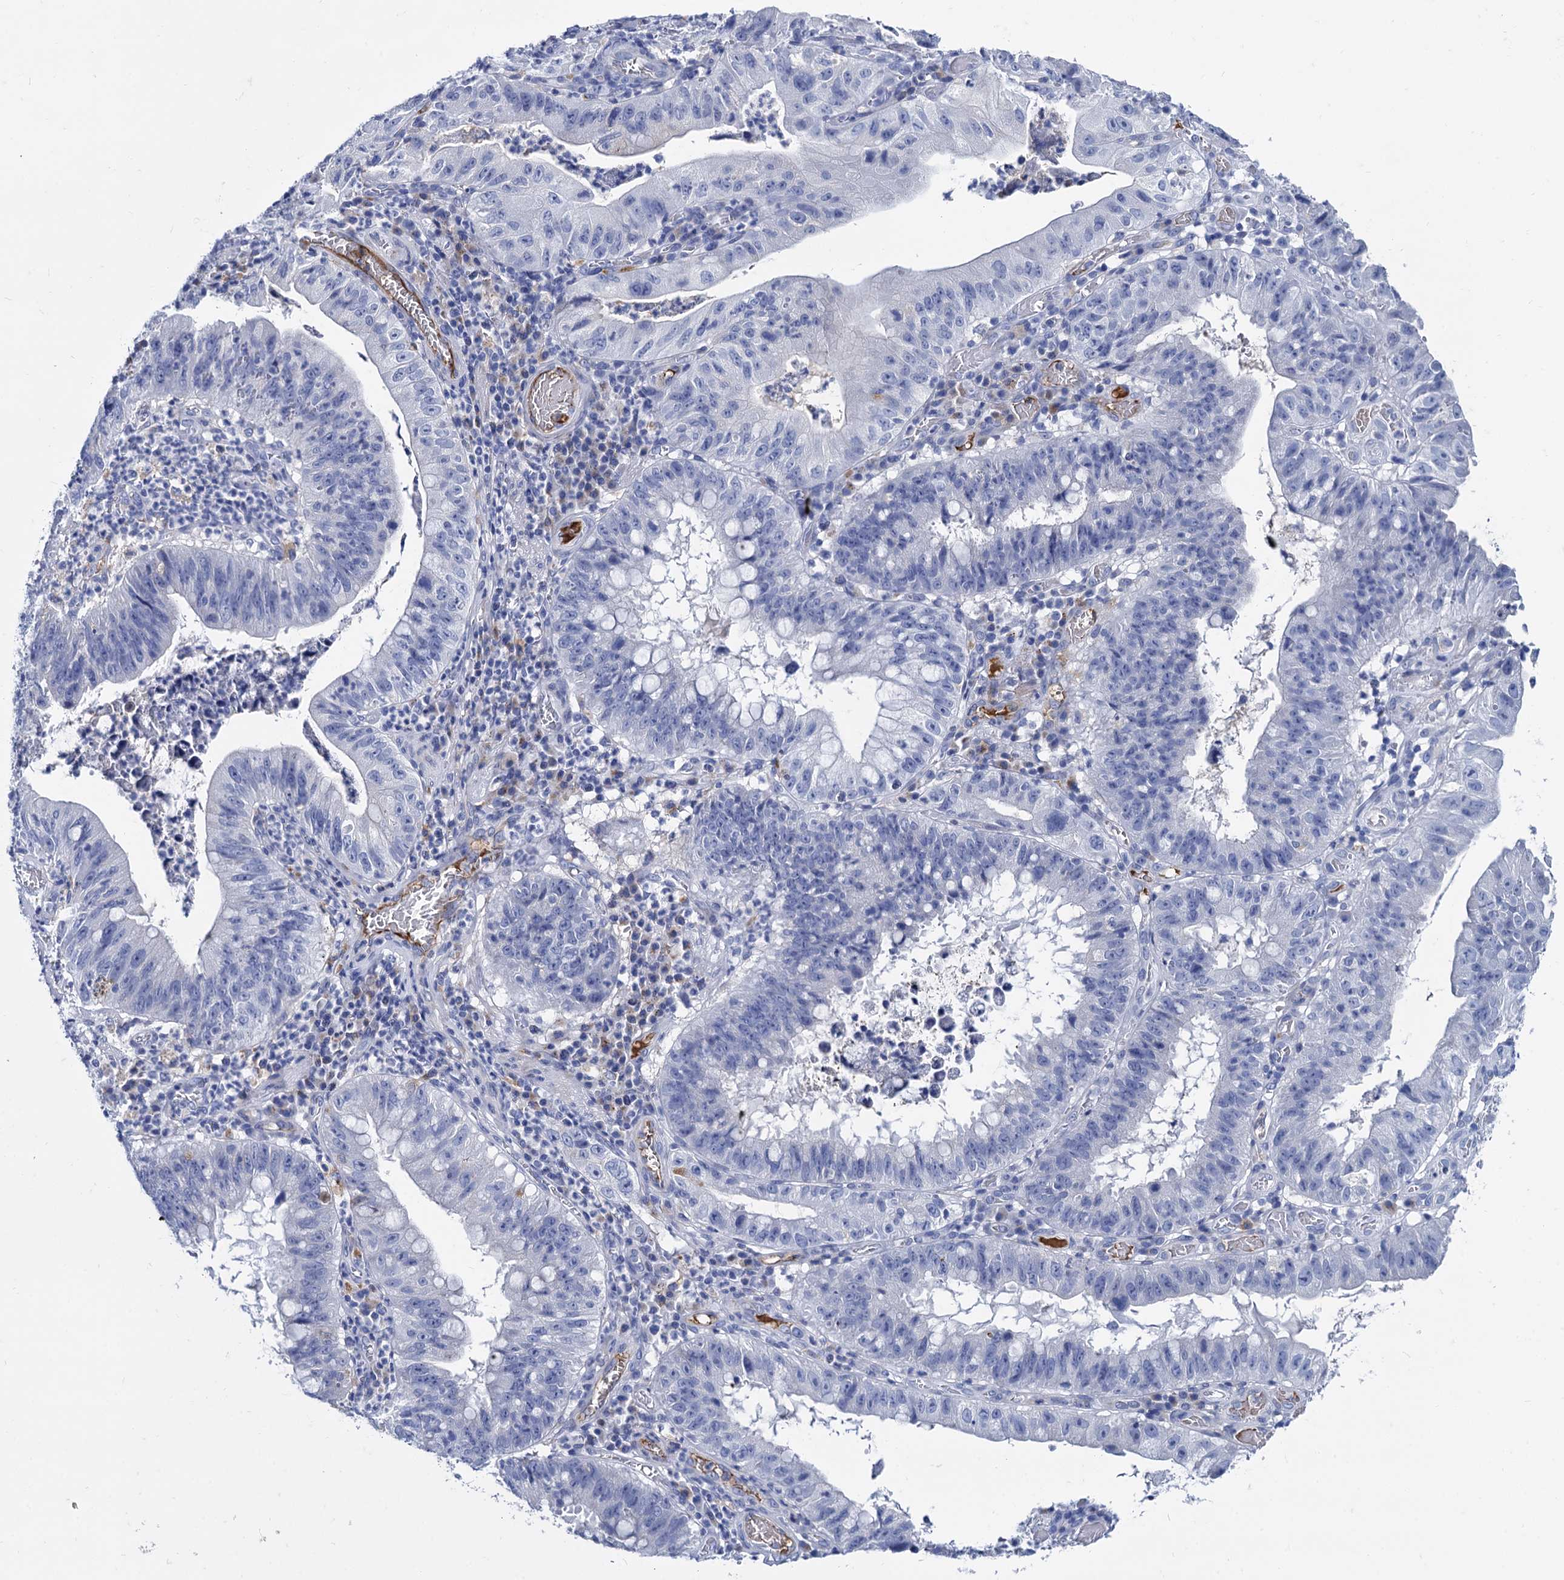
{"staining": {"intensity": "negative", "quantity": "none", "location": "none"}, "tissue": "stomach cancer", "cell_type": "Tumor cells", "image_type": "cancer", "snomed": [{"axis": "morphology", "description": "Adenocarcinoma, NOS"}, {"axis": "topography", "description": "Stomach"}], "caption": "Tumor cells are negative for protein expression in human adenocarcinoma (stomach). (Stains: DAB (3,3'-diaminobenzidine) immunohistochemistry with hematoxylin counter stain, Microscopy: brightfield microscopy at high magnification).", "gene": "TMEM72", "patient": {"sex": "male", "age": 59}}